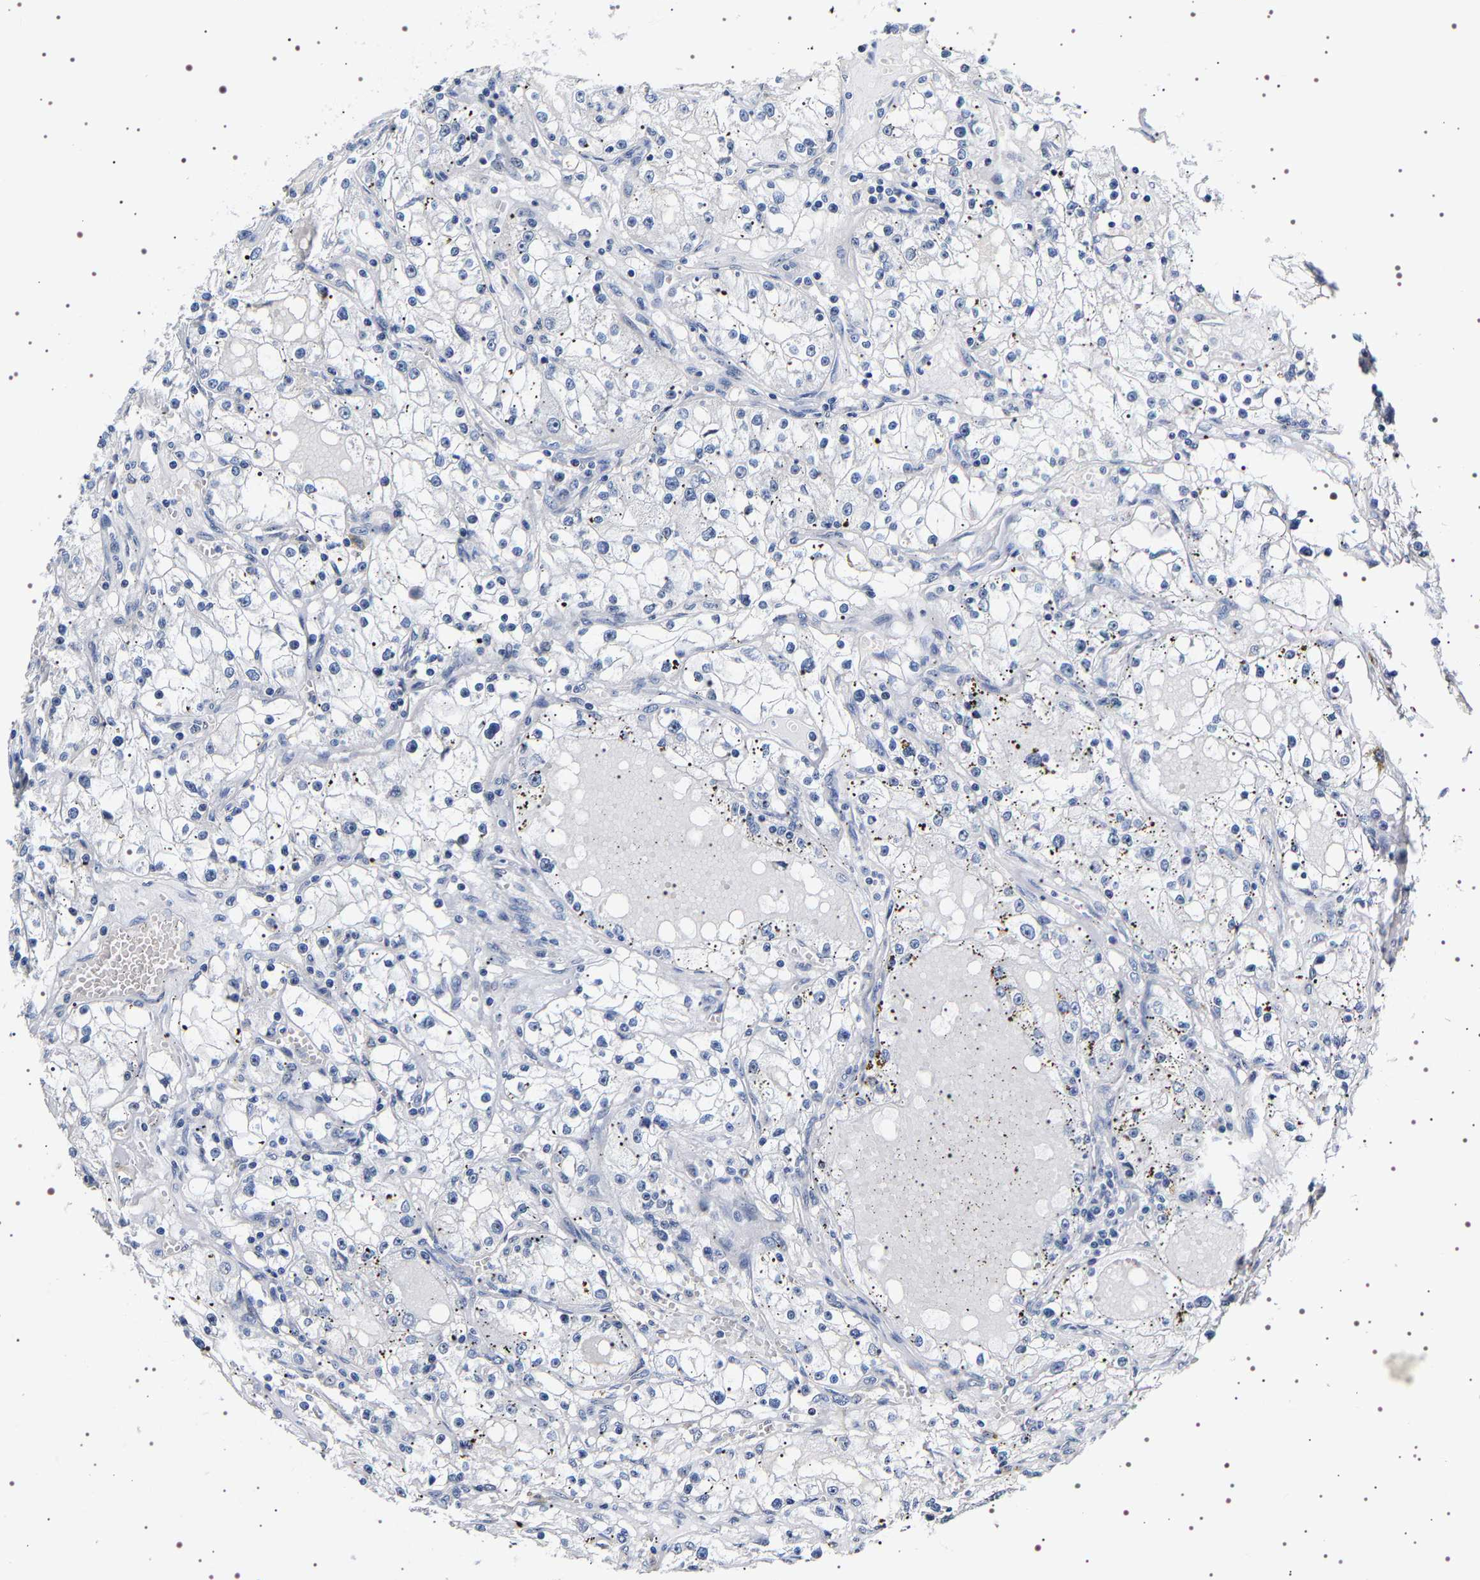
{"staining": {"intensity": "negative", "quantity": "none", "location": "none"}, "tissue": "renal cancer", "cell_type": "Tumor cells", "image_type": "cancer", "snomed": [{"axis": "morphology", "description": "Adenocarcinoma, NOS"}, {"axis": "topography", "description": "Kidney"}], "caption": "This is an immunohistochemistry (IHC) photomicrograph of human adenocarcinoma (renal). There is no staining in tumor cells.", "gene": "GNL3", "patient": {"sex": "male", "age": 56}}